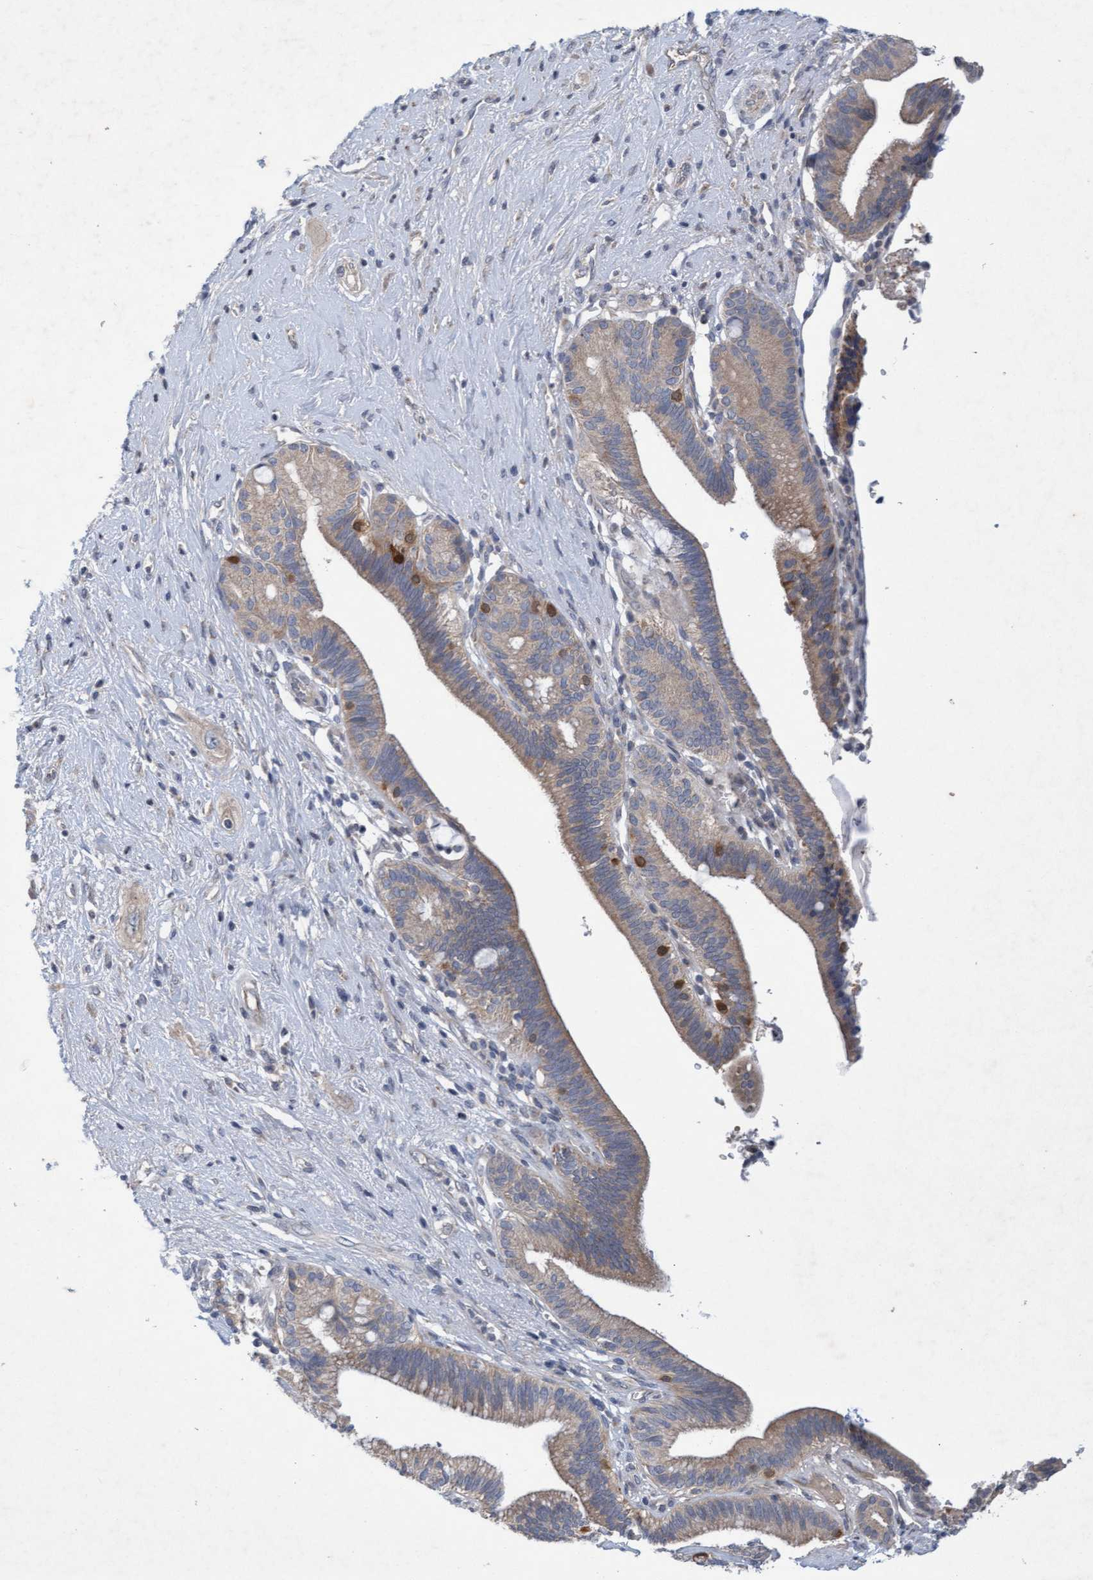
{"staining": {"intensity": "weak", "quantity": "25%-75%", "location": "cytoplasmic/membranous"}, "tissue": "pancreatic cancer", "cell_type": "Tumor cells", "image_type": "cancer", "snomed": [{"axis": "morphology", "description": "Adenocarcinoma, NOS"}, {"axis": "topography", "description": "Pancreas"}], "caption": "Protein expression analysis of human adenocarcinoma (pancreatic) reveals weak cytoplasmic/membranous staining in about 25%-75% of tumor cells.", "gene": "DDHD2", "patient": {"sex": "male", "age": 59}}